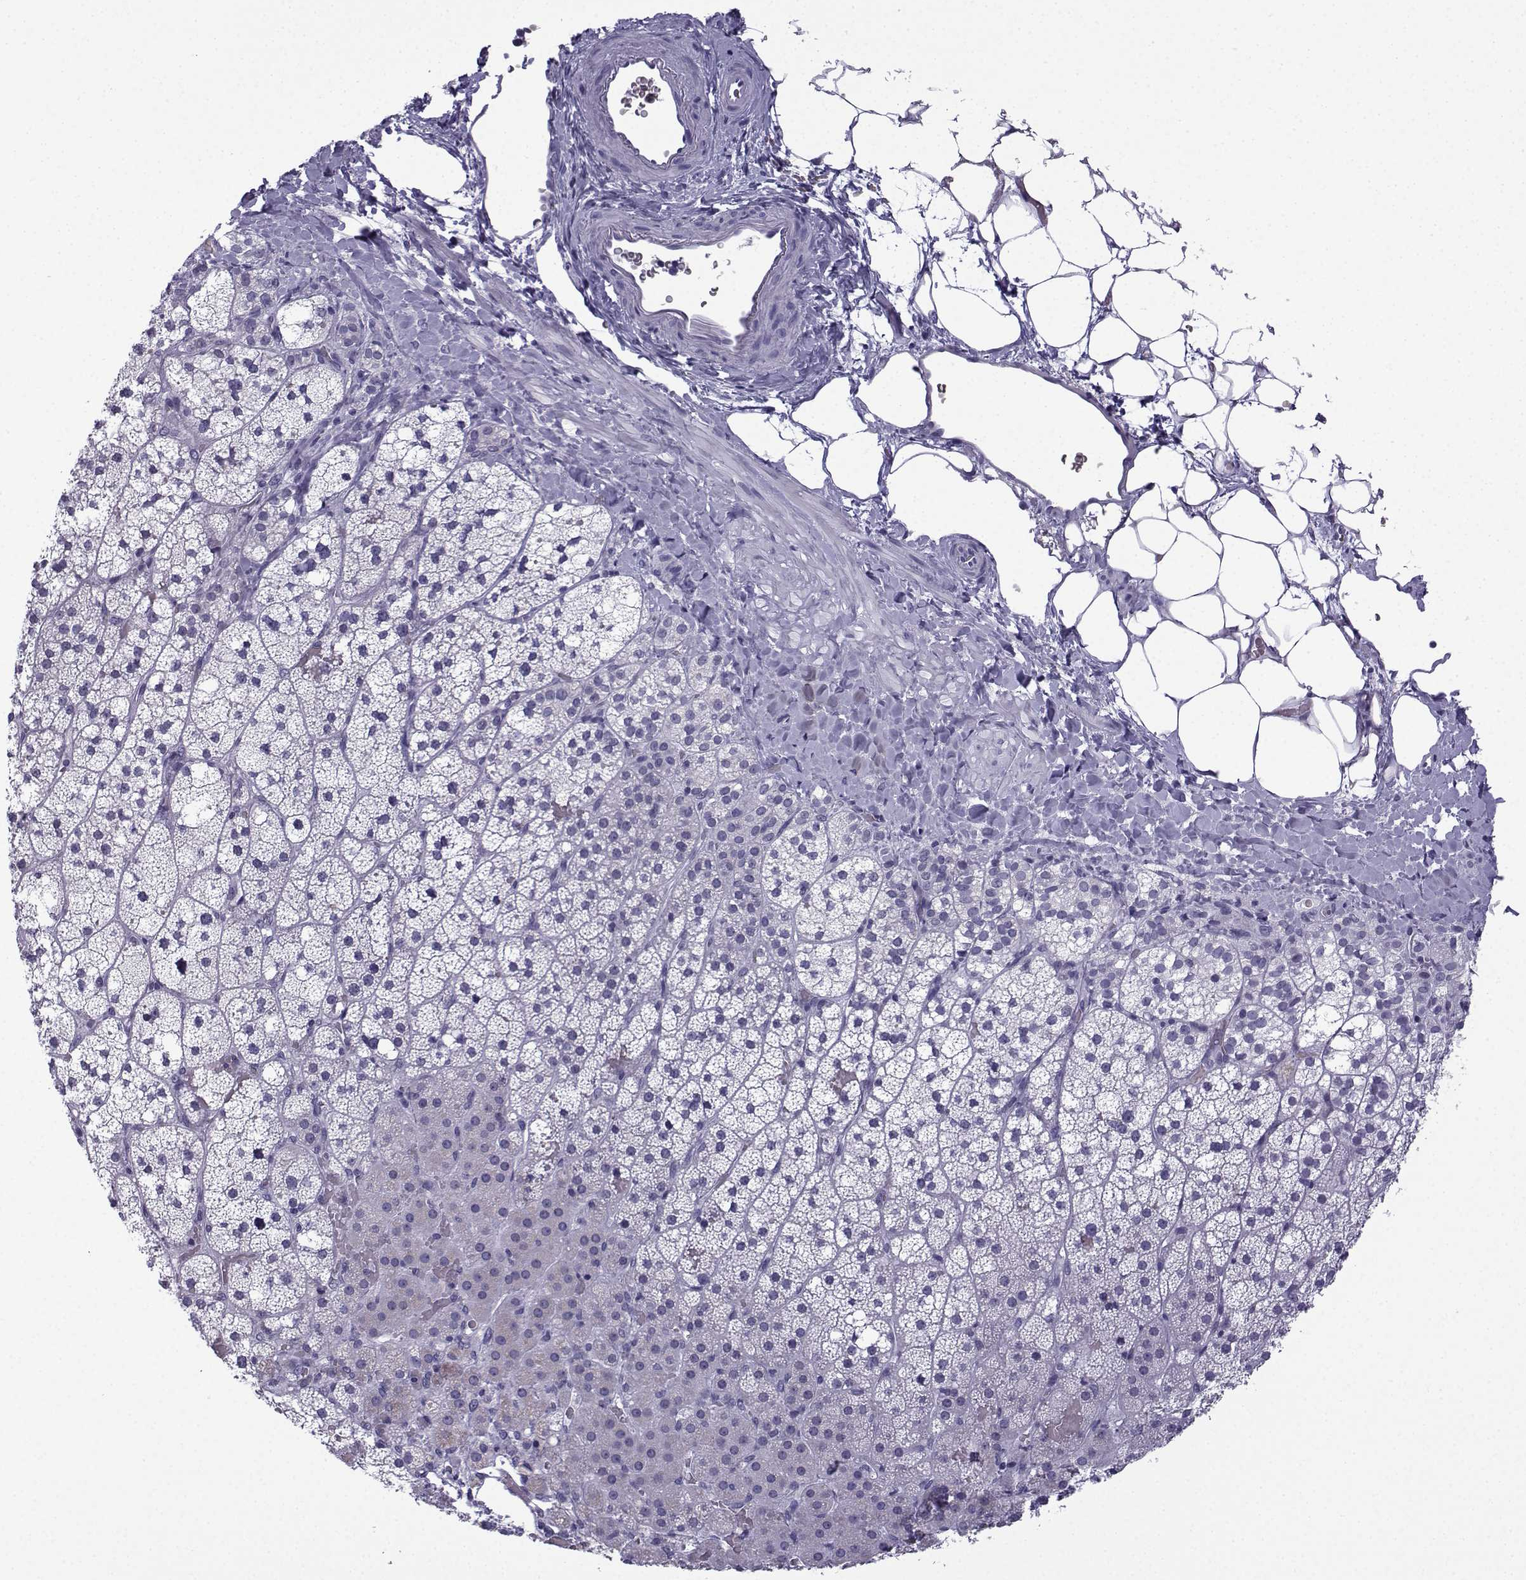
{"staining": {"intensity": "negative", "quantity": "none", "location": "none"}, "tissue": "adrenal gland", "cell_type": "Glandular cells", "image_type": "normal", "snomed": [{"axis": "morphology", "description": "Normal tissue, NOS"}, {"axis": "topography", "description": "Adrenal gland"}], "caption": "Immunohistochemical staining of unremarkable adrenal gland reveals no significant expression in glandular cells. (Stains: DAB IHC with hematoxylin counter stain, Microscopy: brightfield microscopy at high magnification).", "gene": "ACRBP", "patient": {"sex": "male", "age": 53}}